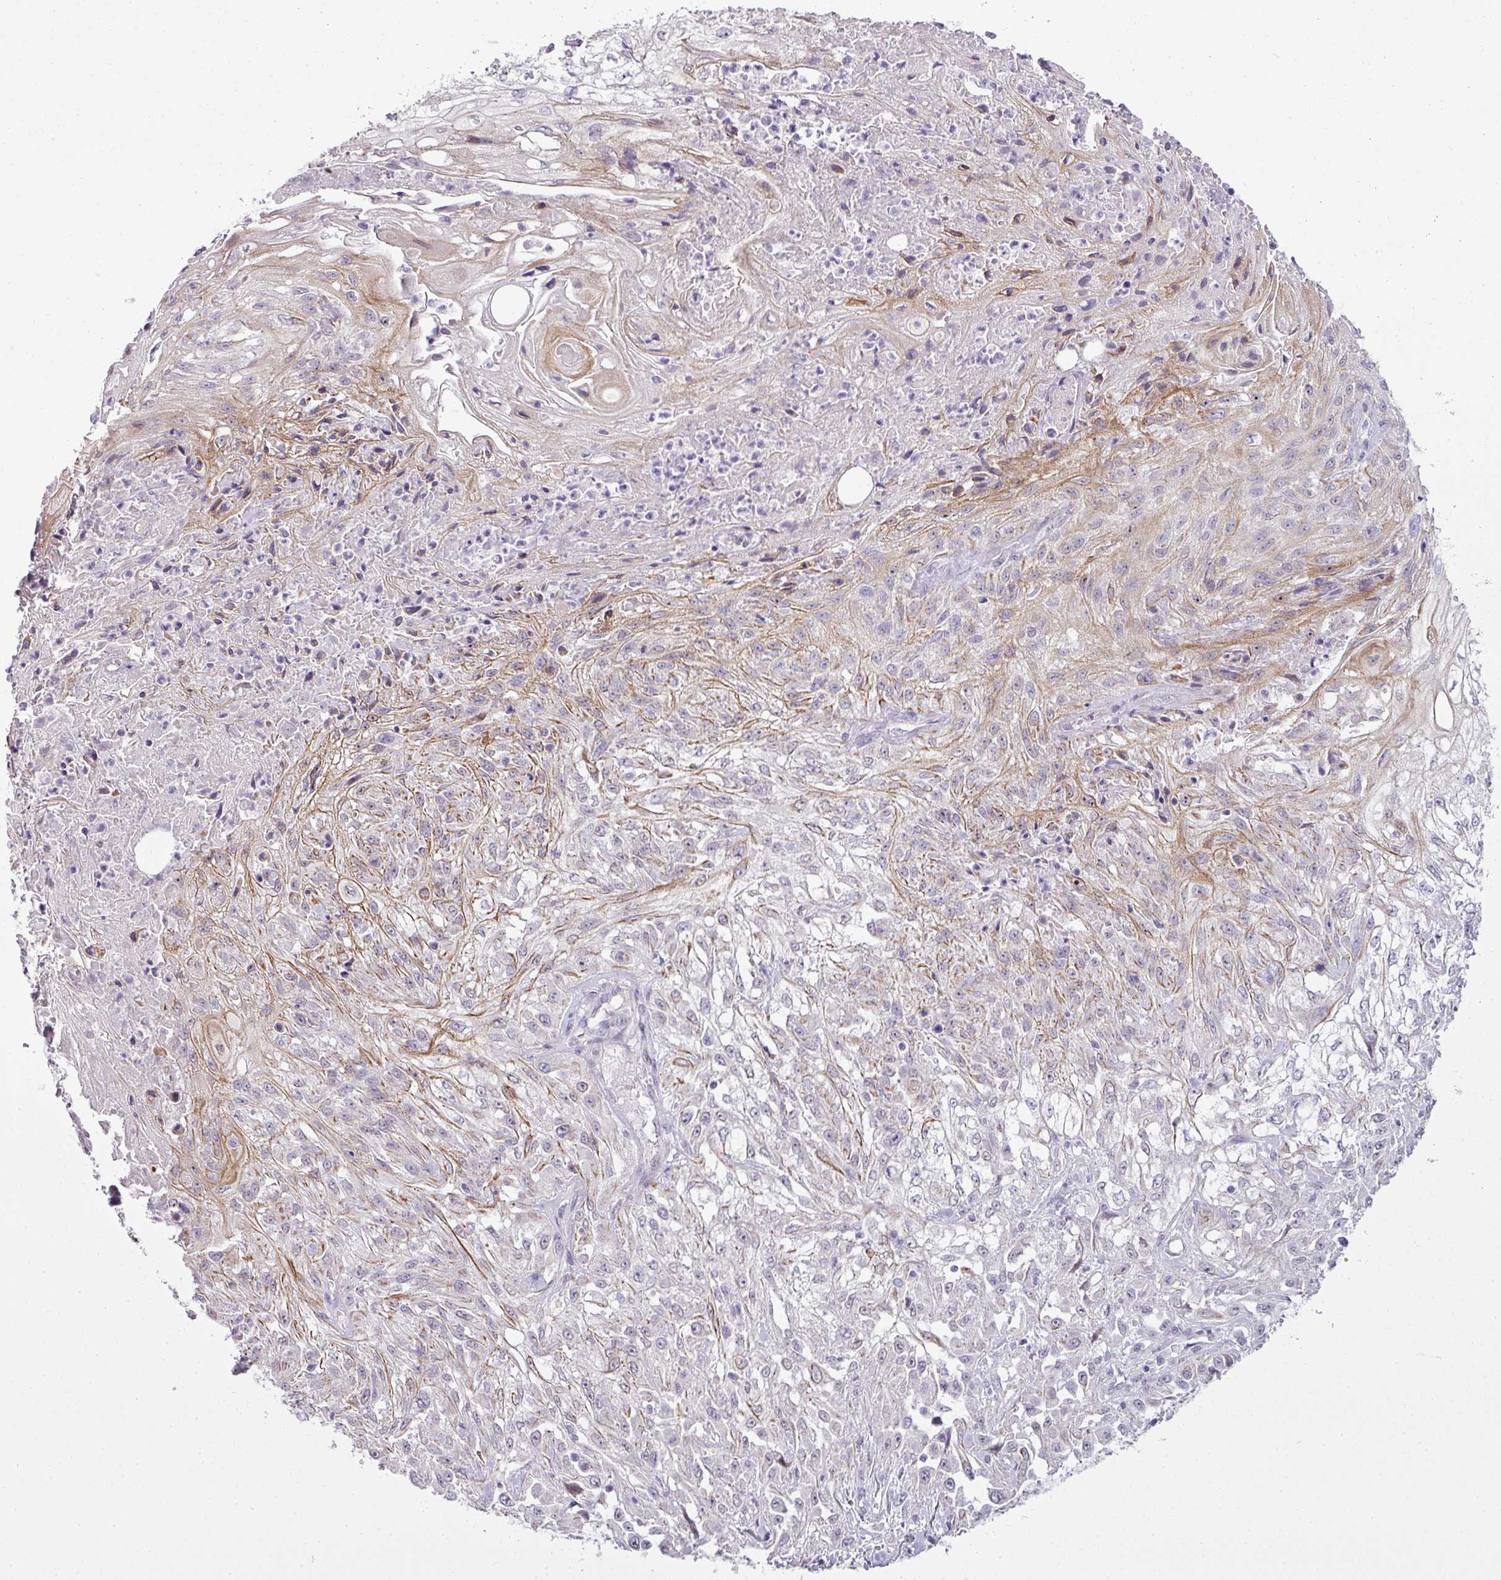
{"staining": {"intensity": "moderate", "quantity": "<25%", "location": "cytoplasmic/membranous,nuclear"}, "tissue": "skin cancer", "cell_type": "Tumor cells", "image_type": "cancer", "snomed": [{"axis": "morphology", "description": "Squamous cell carcinoma, NOS"}, {"axis": "morphology", "description": "Squamous cell carcinoma, metastatic, NOS"}, {"axis": "topography", "description": "Skin"}, {"axis": "topography", "description": "Lymph node"}], "caption": "Protein expression analysis of skin cancer shows moderate cytoplasmic/membranous and nuclear staining in approximately <25% of tumor cells.", "gene": "ZNF688", "patient": {"sex": "male", "age": 75}}